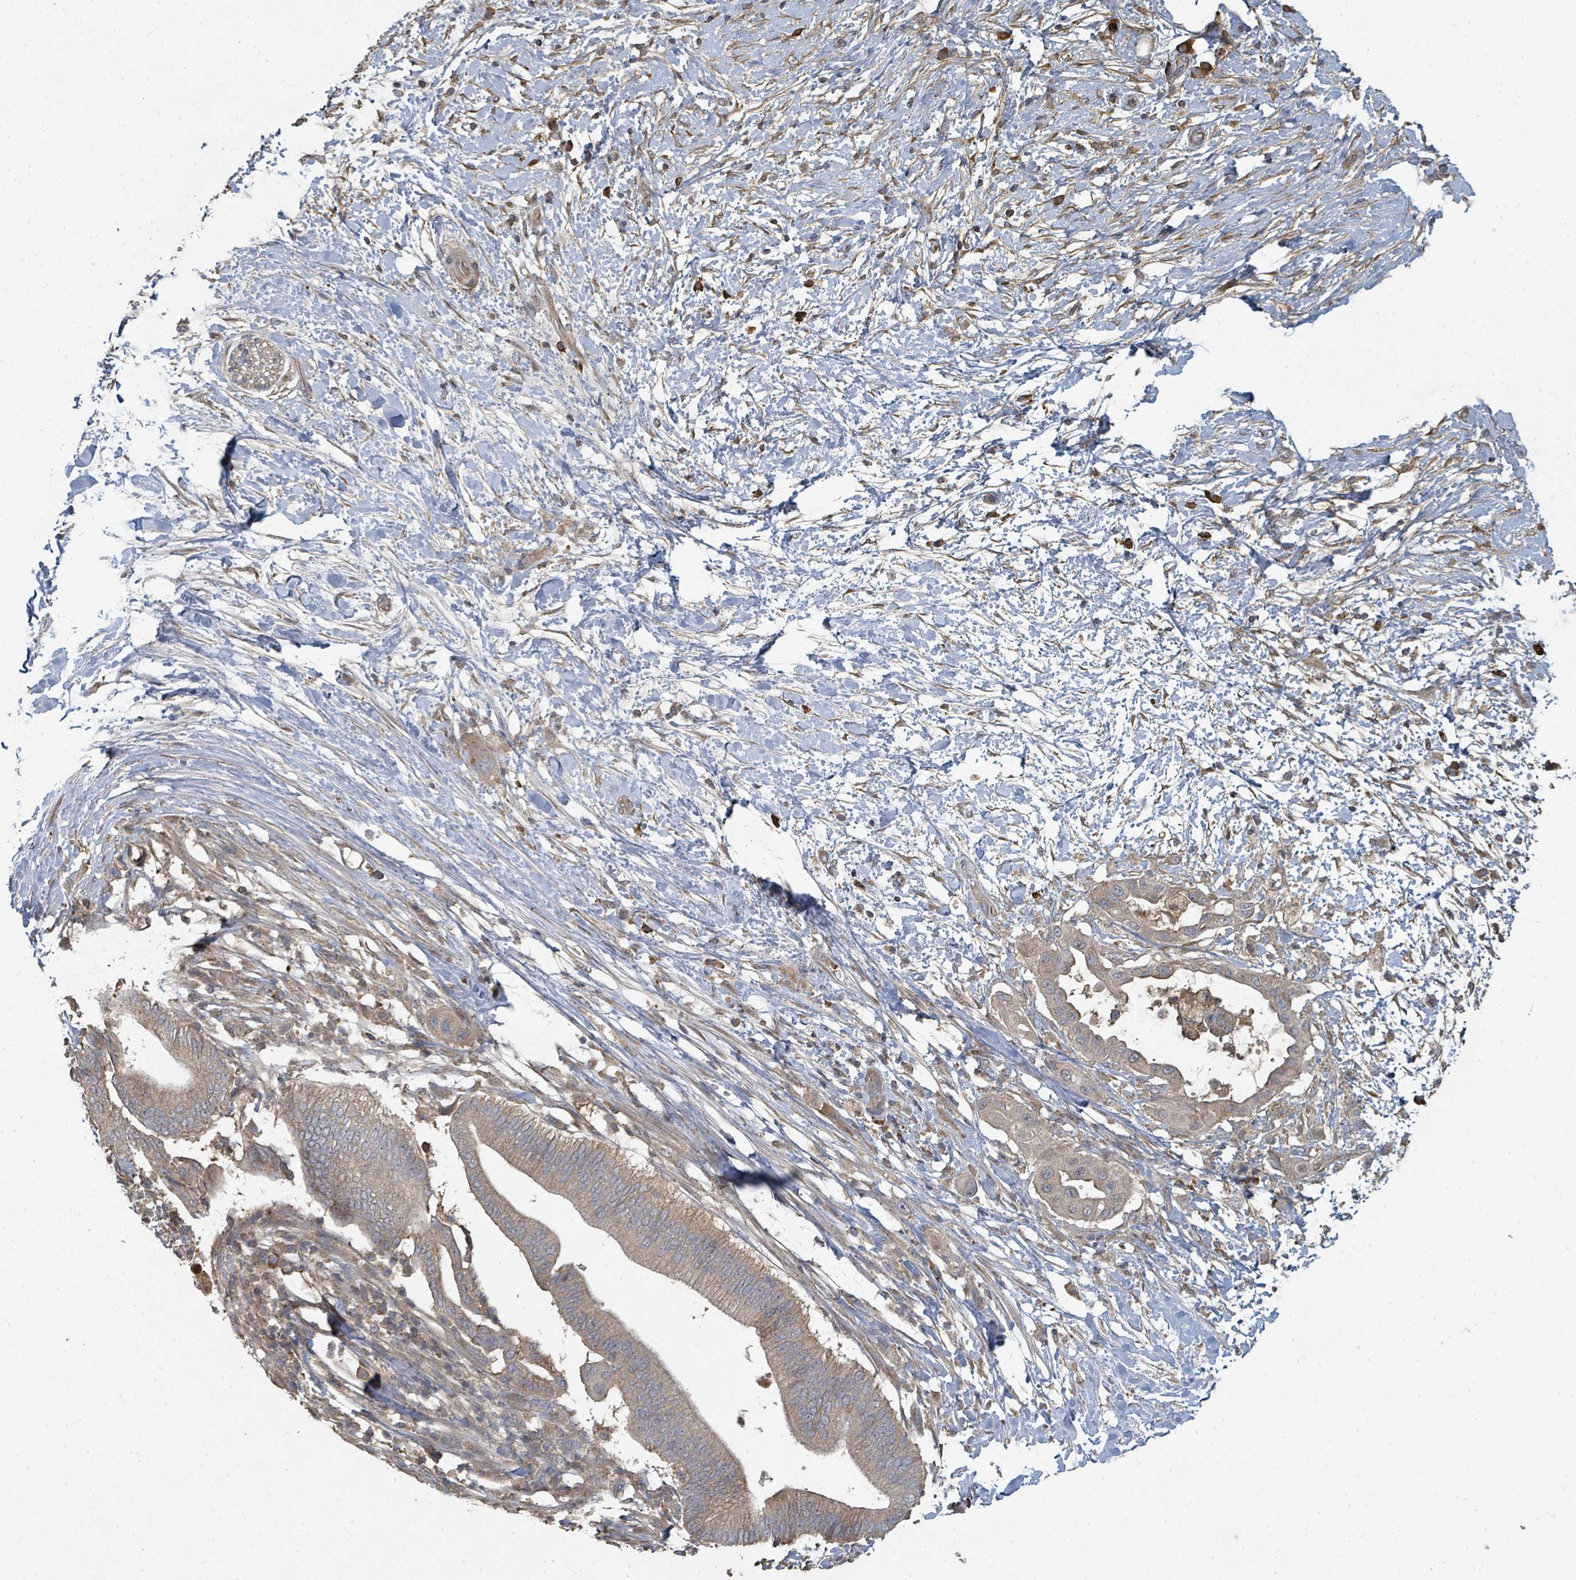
{"staining": {"intensity": "moderate", "quantity": "25%-75%", "location": "cytoplasmic/membranous"}, "tissue": "pancreatic cancer", "cell_type": "Tumor cells", "image_type": "cancer", "snomed": [{"axis": "morphology", "description": "Adenocarcinoma, NOS"}, {"axis": "topography", "description": "Pancreas"}], "caption": "There is medium levels of moderate cytoplasmic/membranous positivity in tumor cells of adenocarcinoma (pancreatic), as demonstrated by immunohistochemical staining (brown color).", "gene": "WDFY1", "patient": {"sex": "male", "age": 68}}